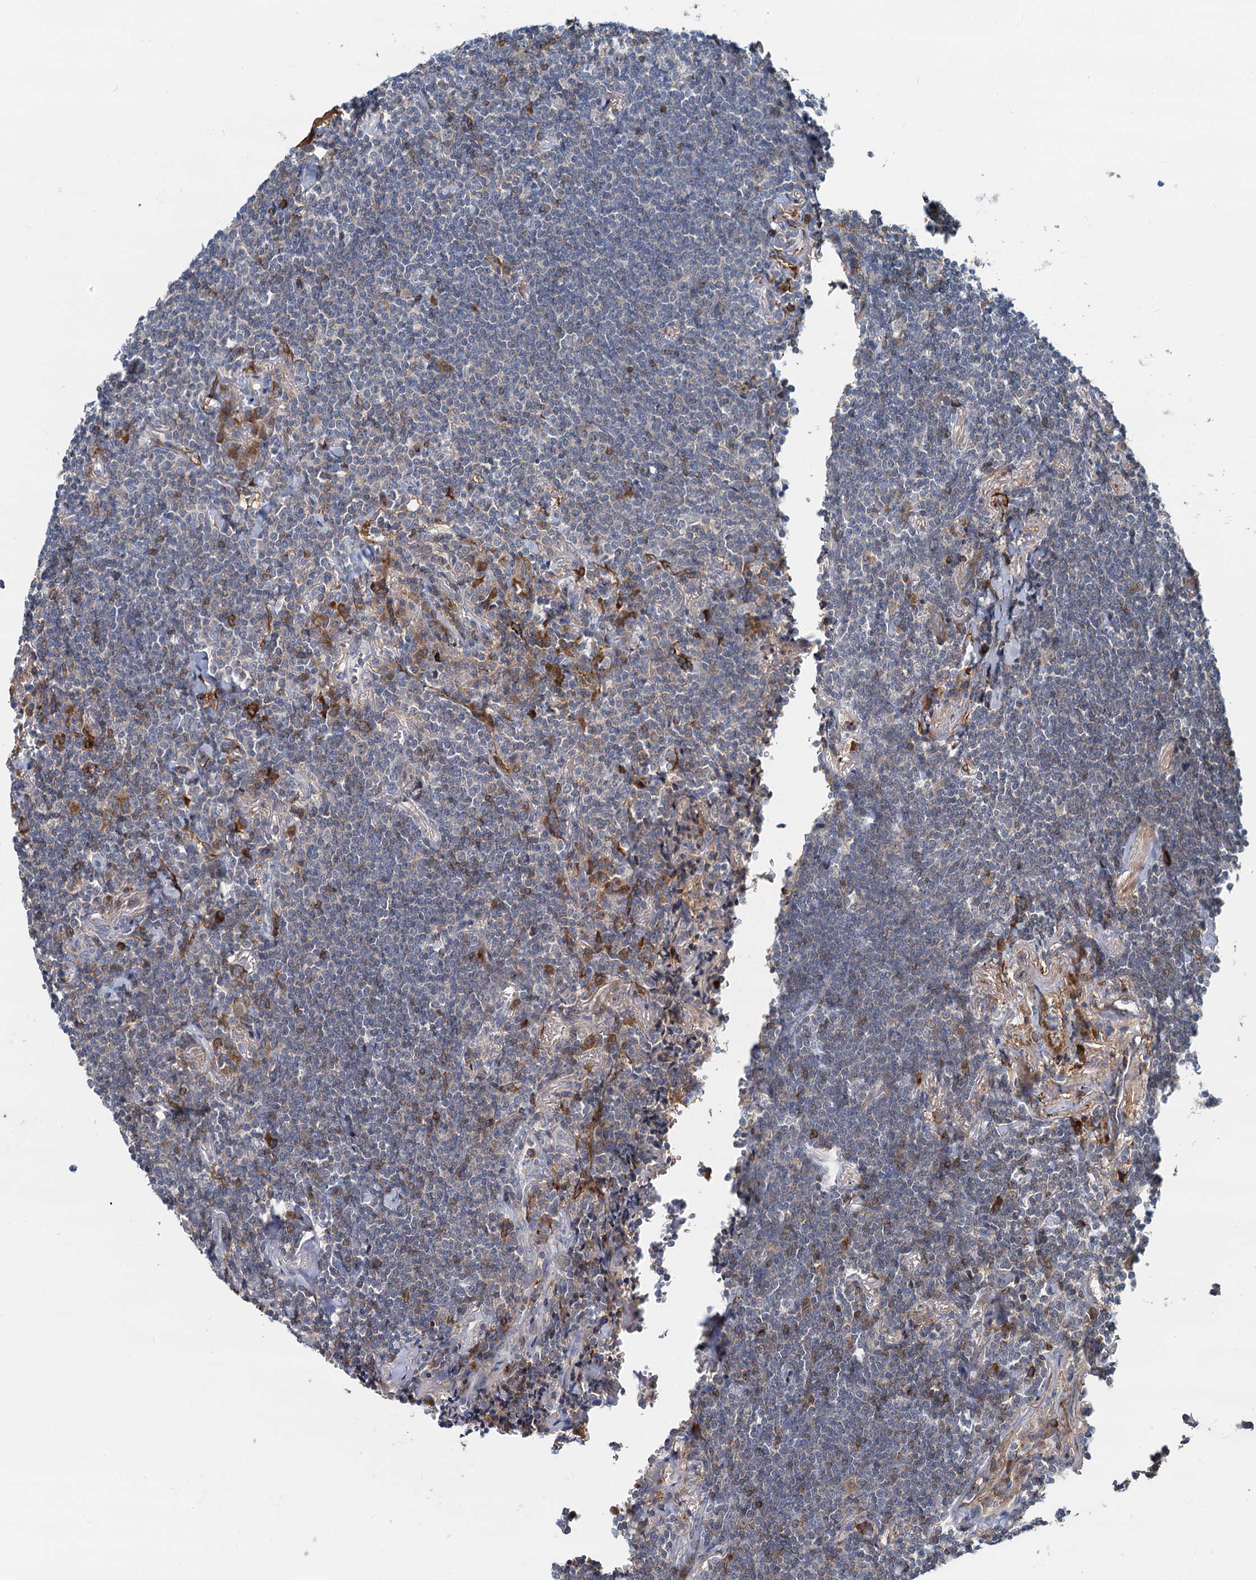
{"staining": {"intensity": "negative", "quantity": "none", "location": "none"}, "tissue": "lymphoma", "cell_type": "Tumor cells", "image_type": "cancer", "snomed": [{"axis": "morphology", "description": "Malignant lymphoma, non-Hodgkin's type, Low grade"}, {"axis": "topography", "description": "Lung"}], "caption": "The histopathology image displays no significant expression in tumor cells of lymphoma.", "gene": "LNX2", "patient": {"sex": "female", "age": 71}}